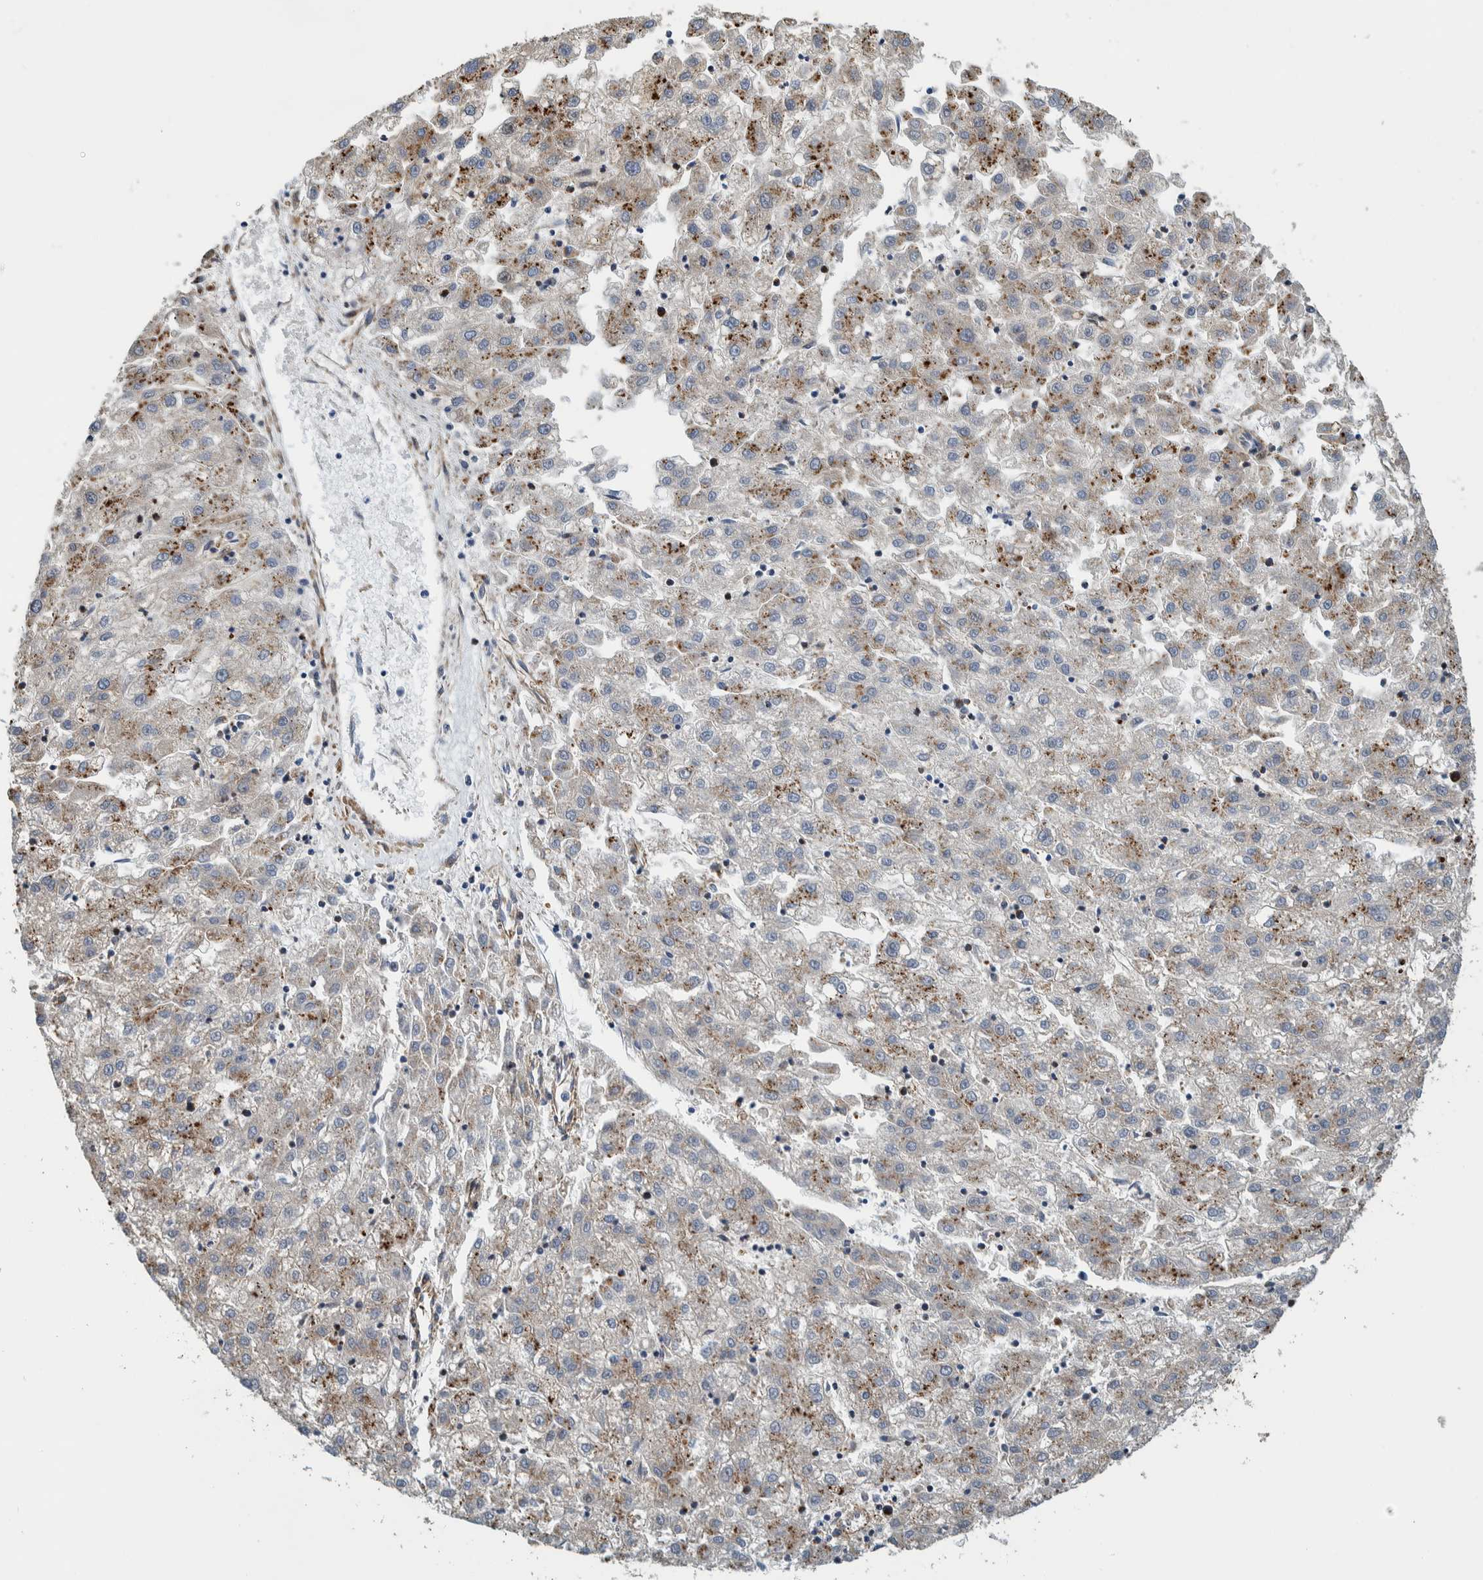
{"staining": {"intensity": "moderate", "quantity": "25%-75%", "location": "cytoplasmic/membranous"}, "tissue": "liver cancer", "cell_type": "Tumor cells", "image_type": "cancer", "snomed": [{"axis": "morphology", "description": "Carcinoma, Hepatocellular, NOS"}, {"axis": "topography", "description": "Liver"}], "caption": "Immunohistochemistry histopathology image of neoplastic tissue: human liver hepatocellular carcinoma stained using immunohistochemistry (IHC) reveals medium levels of moderate protein expression localized specifically in the cytoplasmic/membranous of tumor cells, appearing as a cytoplasmic/membranous brown color.", "gene": "CCDC57", "patient": {"sex": "male", "age": 72}}